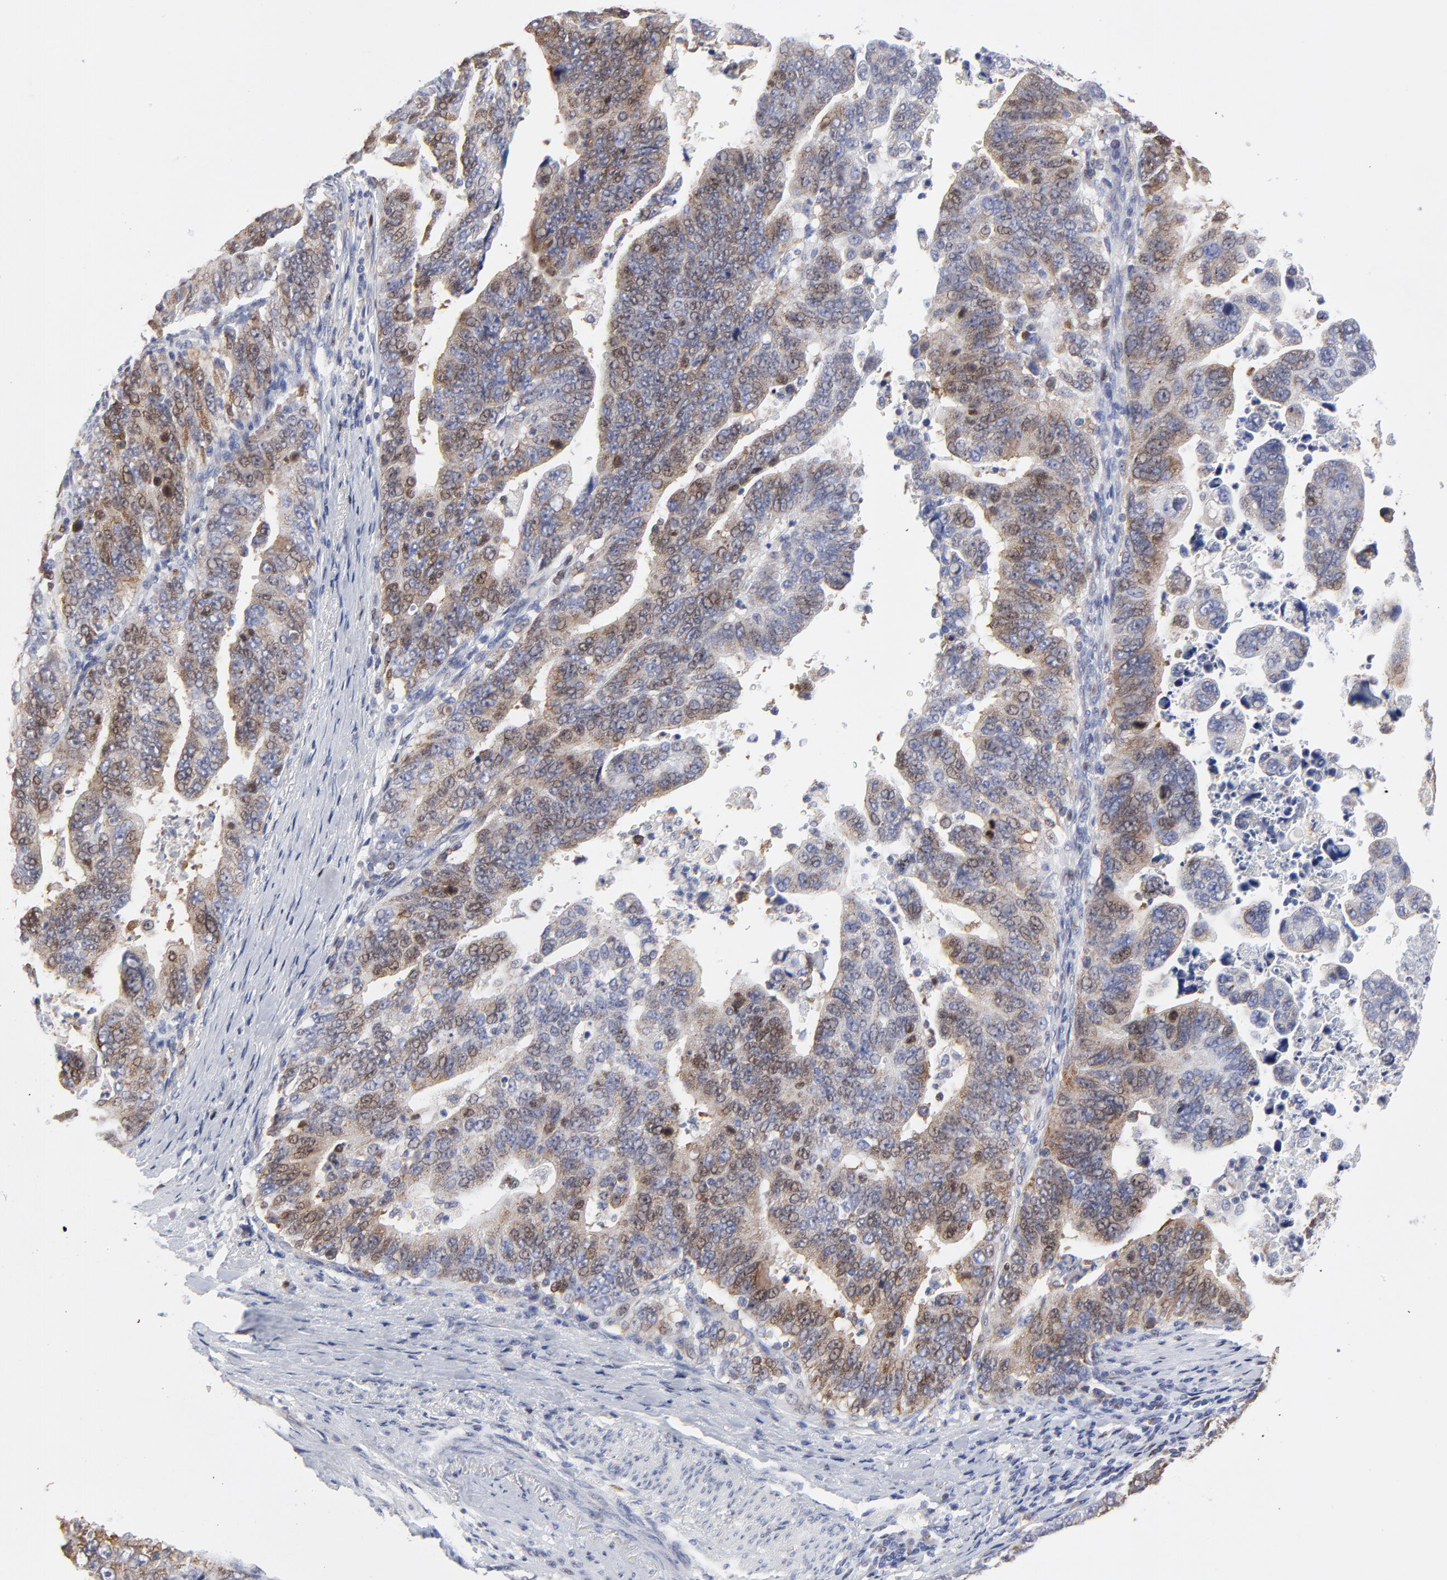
{"staining": {"intensity": "moderate", "quantity": "25%-75%", "location": "cytoplasmic/membranous"}, "tissue": "stomach cancer", "cell_type": "Tumor cells", "image_type": "cancer", "snomed": [{"axis": "morphology", "description": "Adenocarcinoma, NOS"}, {"axis": "topography", "description": "Stomach, upper"}], "caption": "Immunohistochemical staining of human stomach cancer (adenocarcinoma) demonstrates medium levels of moderate cytoplasmic/membranous protein staining in about 25%-75% of tumor cells.", "gene": "NCAPH", "patient": {"sex": "female", "age": 50}}